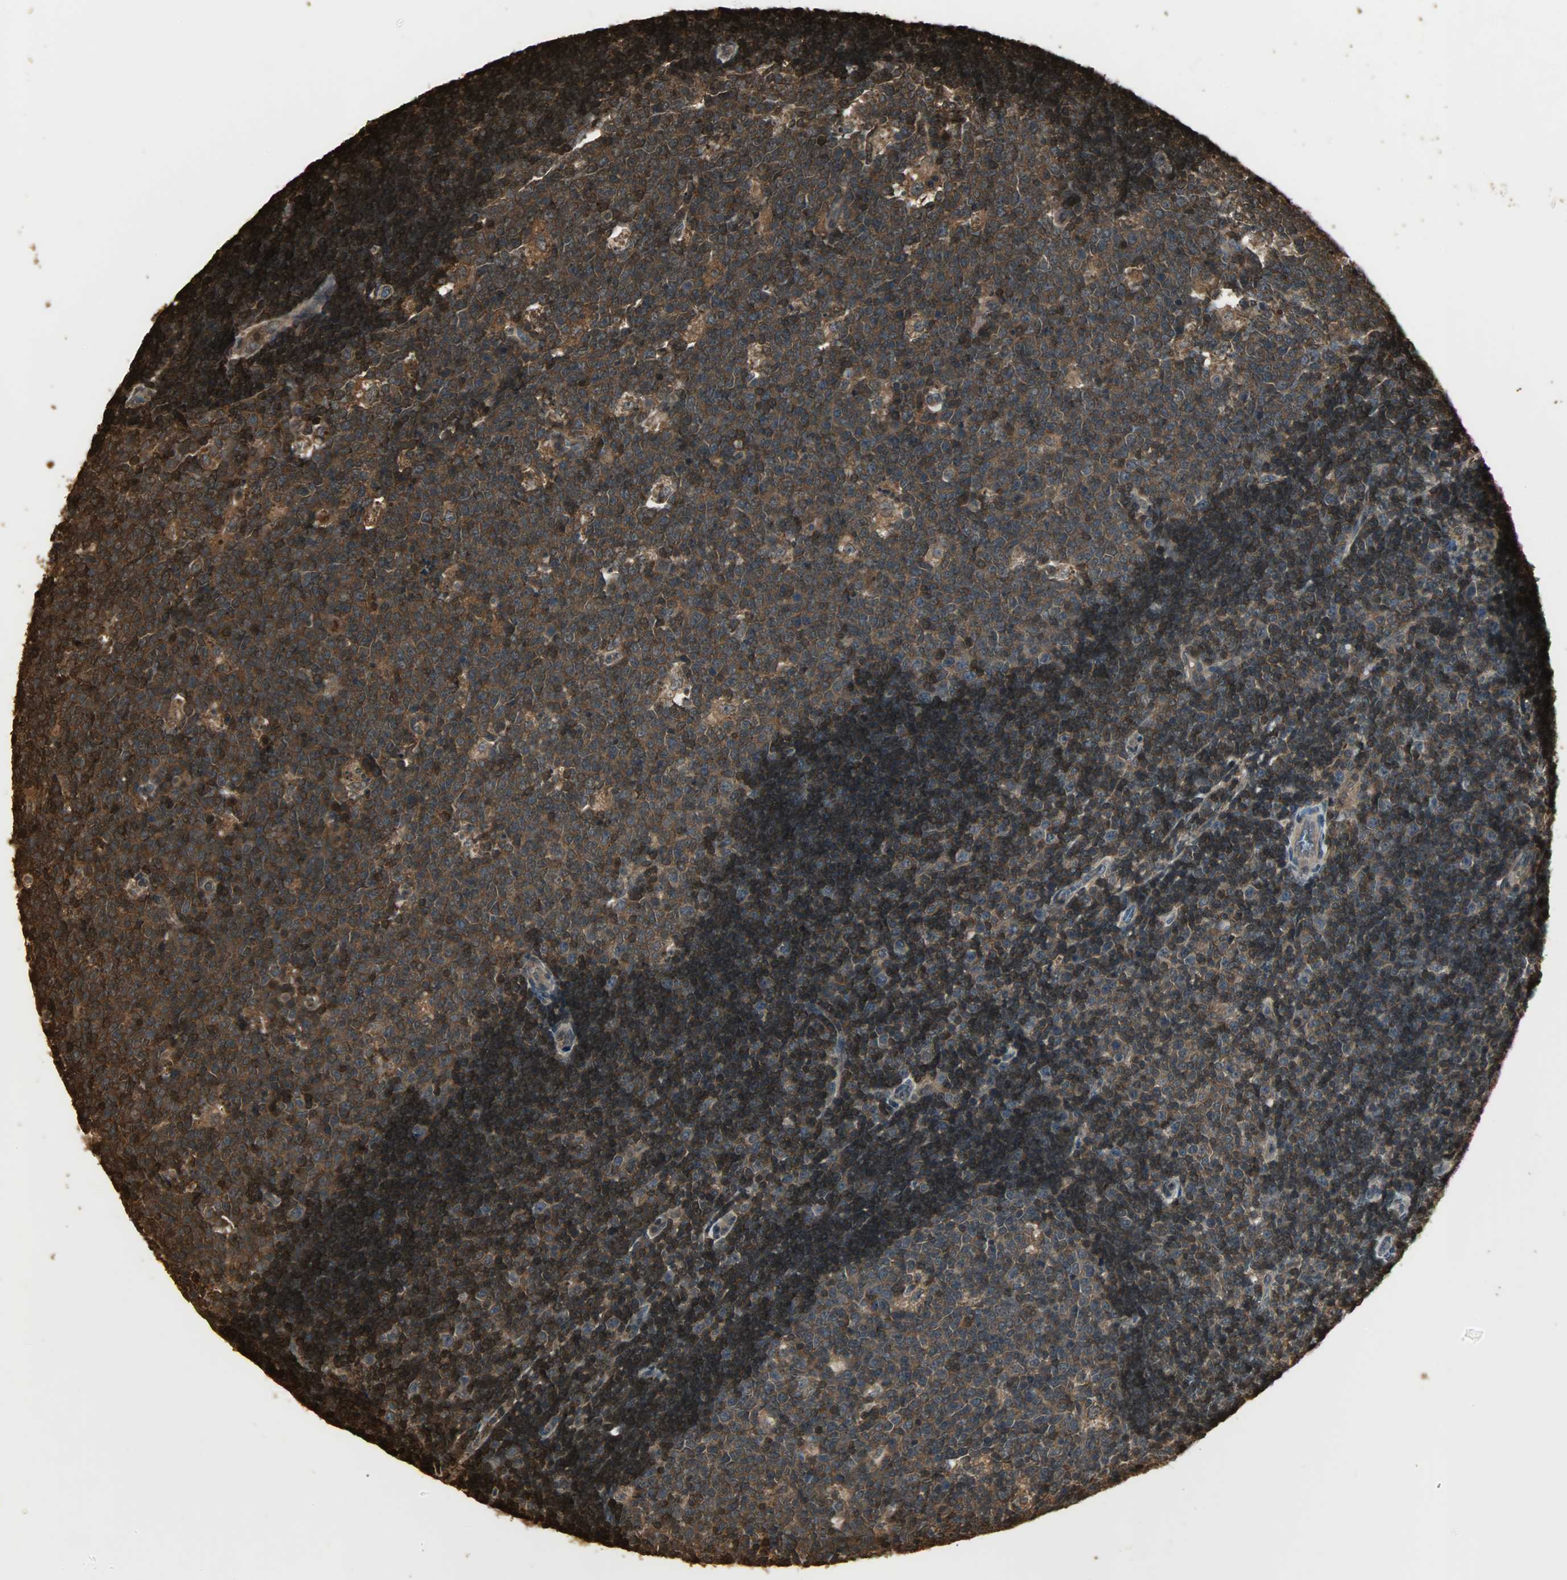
{"staining": {"intensity": "strong", "quantity": ">75%", "location": "cytoplasmic/membranous"}, "tissue": "lymph node", "cell_type": "Germinal center cells", "image_type": "normal", "snomed": [{"axis": "morphology", "description": "Normal tissue, NOS"}, {"axis": "topography", "description": "Lymph node"}, {"axis": "topography", "description": "Salivary gland"}], "caption": "Germinal center cells show strong cytoplasmic/membranous expression in approximately >75% of cells in normal lymph node.", "gene": "YWHAZ", "patient": {"sex": "male", "age": 8}}